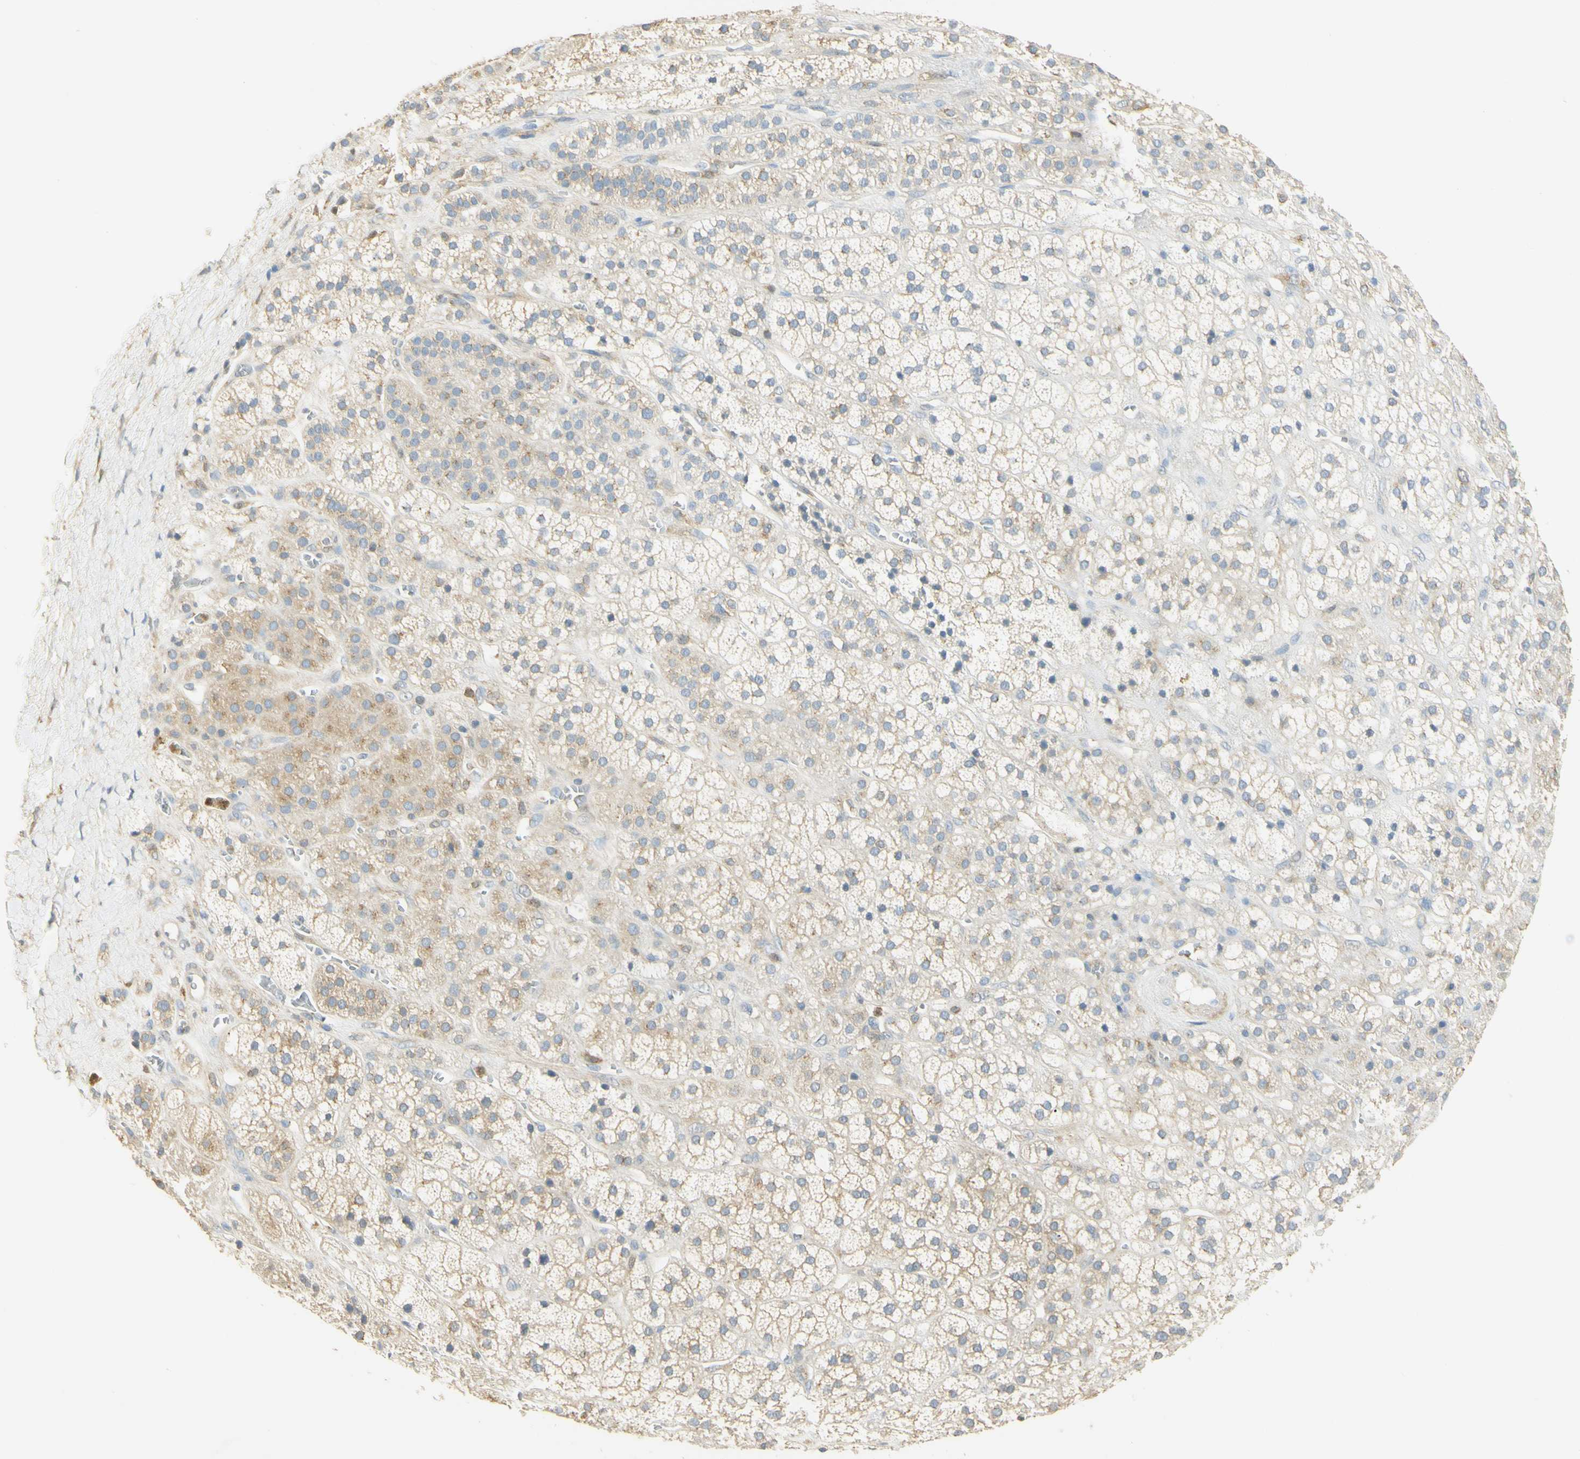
{"staining": {"intensity": "moderate", "quantity": ">75%", "location": "cytoplasmic/membranous"}, "tissue": "adrenal gland", "cell_type": "Glandular cells", "image_type": "normal", "snomed": [{"axis": "morphology", "description": "Normal tissue, NOS"}, {"axis": "topography", "description": "Adrenal gland"}], "caption": "A medium amount of moderate cytoplasmic/membranous positivity is present in approximately >75% of glandular cells in unremarkable adrenal gland.", "gene": "PAK1", "patient": {"sex": "male", "age": 56}}